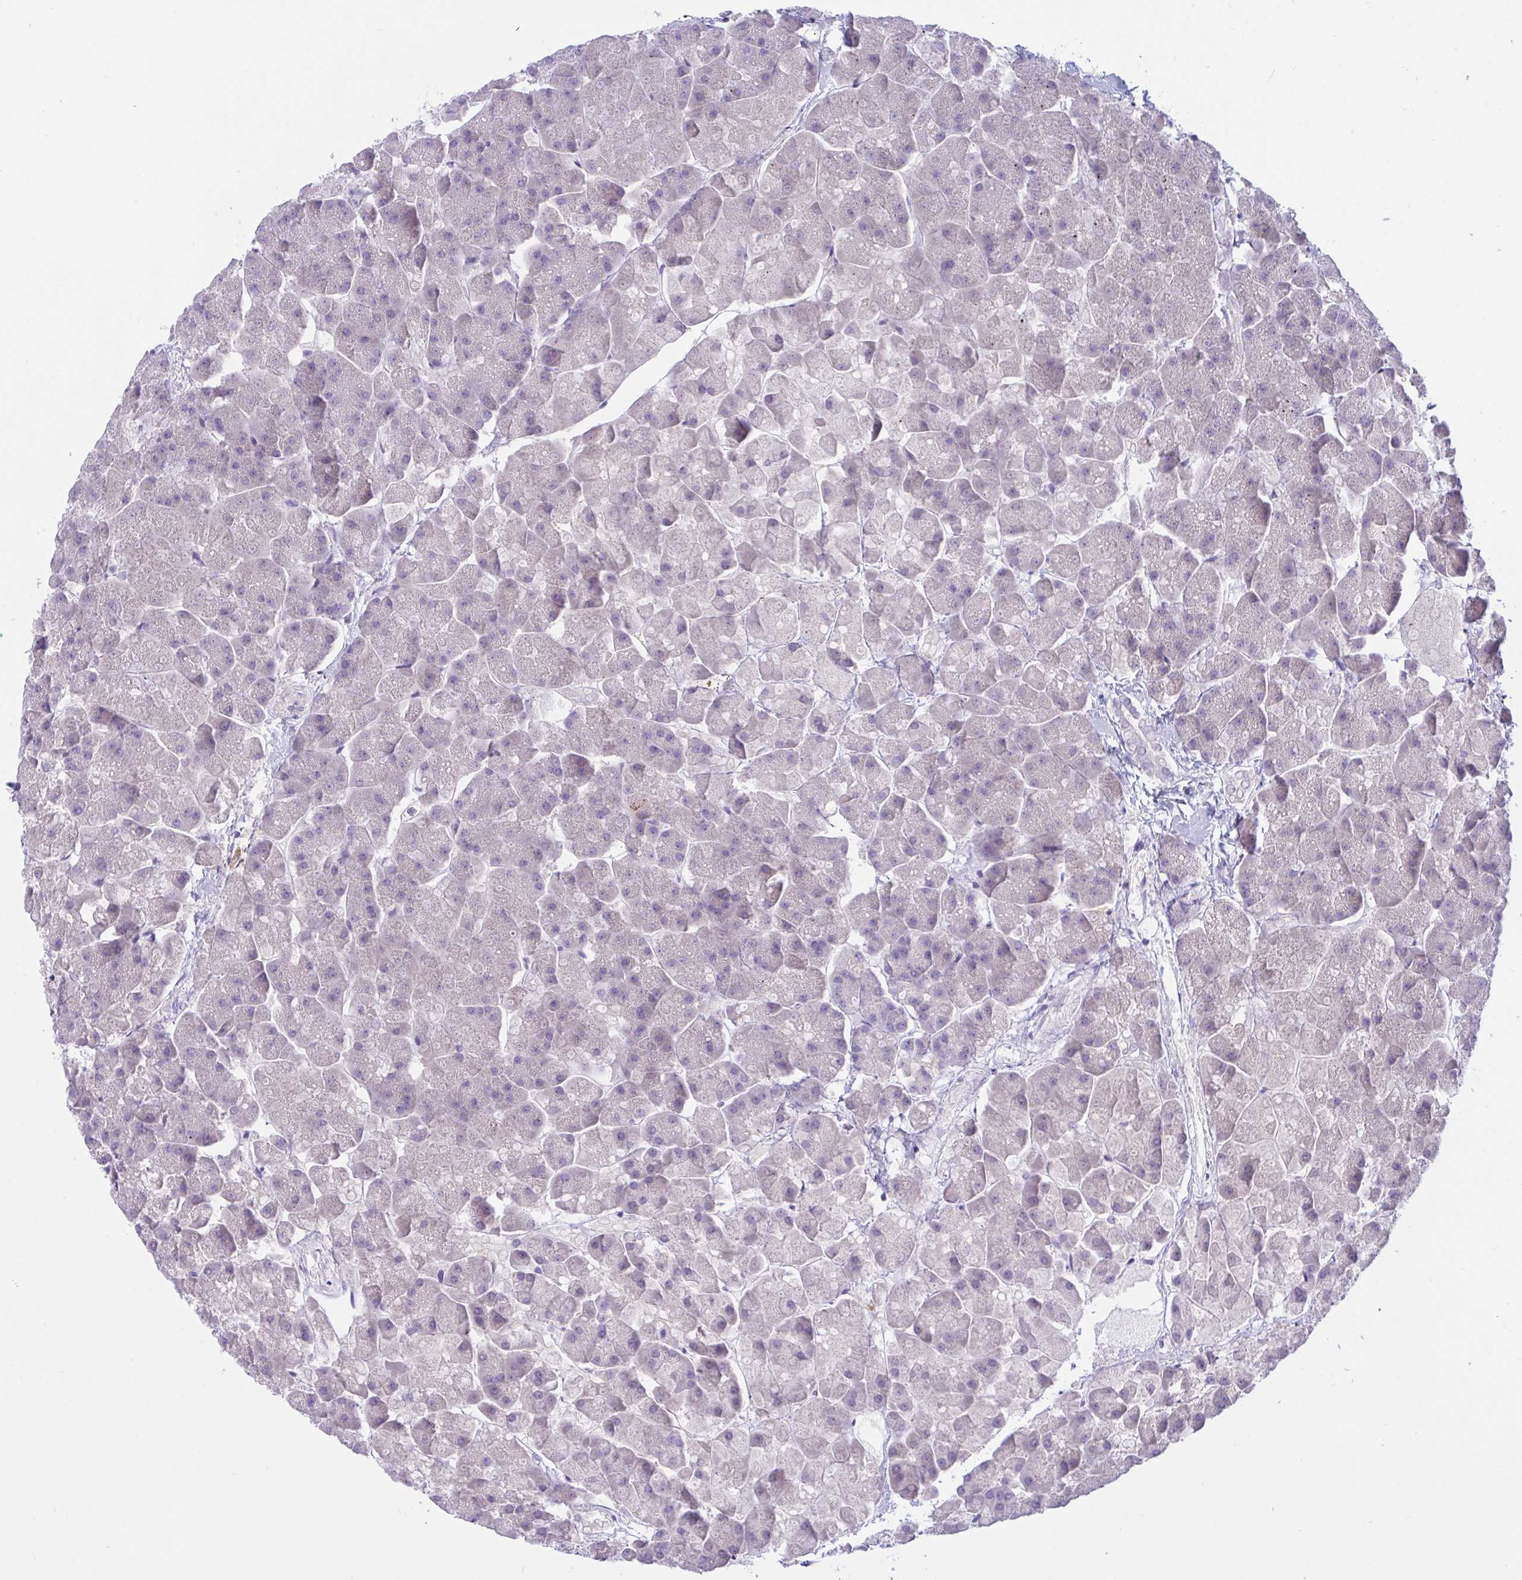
{"staining": {"intensity": "negative", "quantity": "none", "location": "none"}, "tissue": "pancreas", "cell_type": "Exocrine glandular cells", "image_type": "normal", "snomed": [{"axis": "morphology", "description": "Normal tissue, NOS"}, {"axis": "topography", "description": "Pancreas"}, {"axis": "topography", "description": "Peripheral nerve tissue"}], "caption": "Exocrine glandular cells show no significant staining in unremarkable pancreas.", "gene": "SEMA6B", "patient": {"sex": "male", "age": 54}}